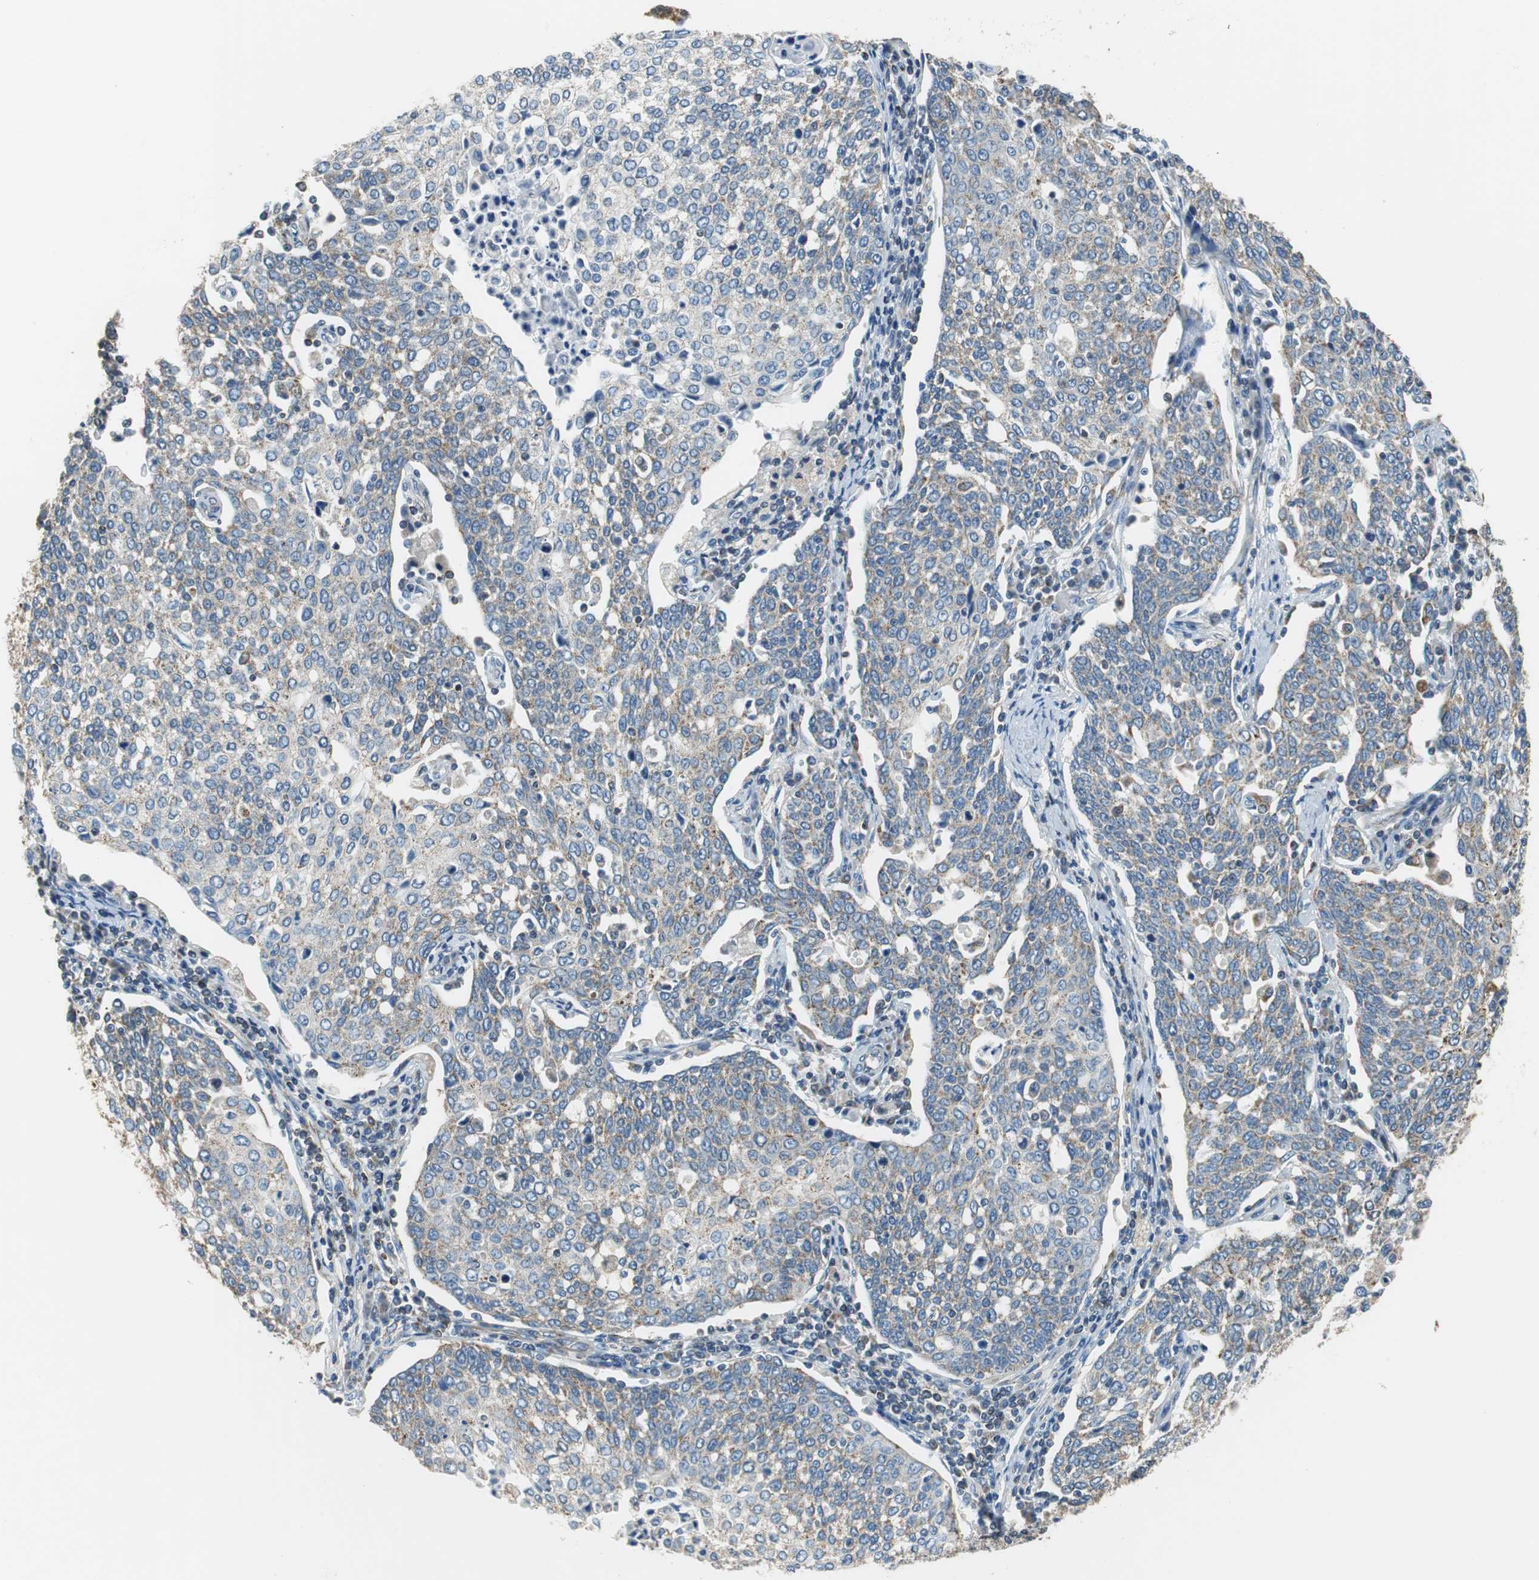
{"staining": {"intensity": "weak", "quantity": "25%-75%", "location": "cytoplasmic/membranous"}, "tissue": "cervical cancer", "cell_type": "Tumor cells", "image_type": "cancer", "snomed": [{"axis": "morphology", "description": "Squamous cell carcinoma, NOS"}, {"axis": "topography", "description": "Cervix"}], "caption": "Immunohistochemistry (IHC) micrograph of squamous cell carcinoma (cervical) stained for a protein (brown), which displays low levels of weak cytoplasmic/membranous staining in about 25%-75% of tumor cells.", "gene": "GSTK1", "patient": {"sex": "female", "age": 34}}